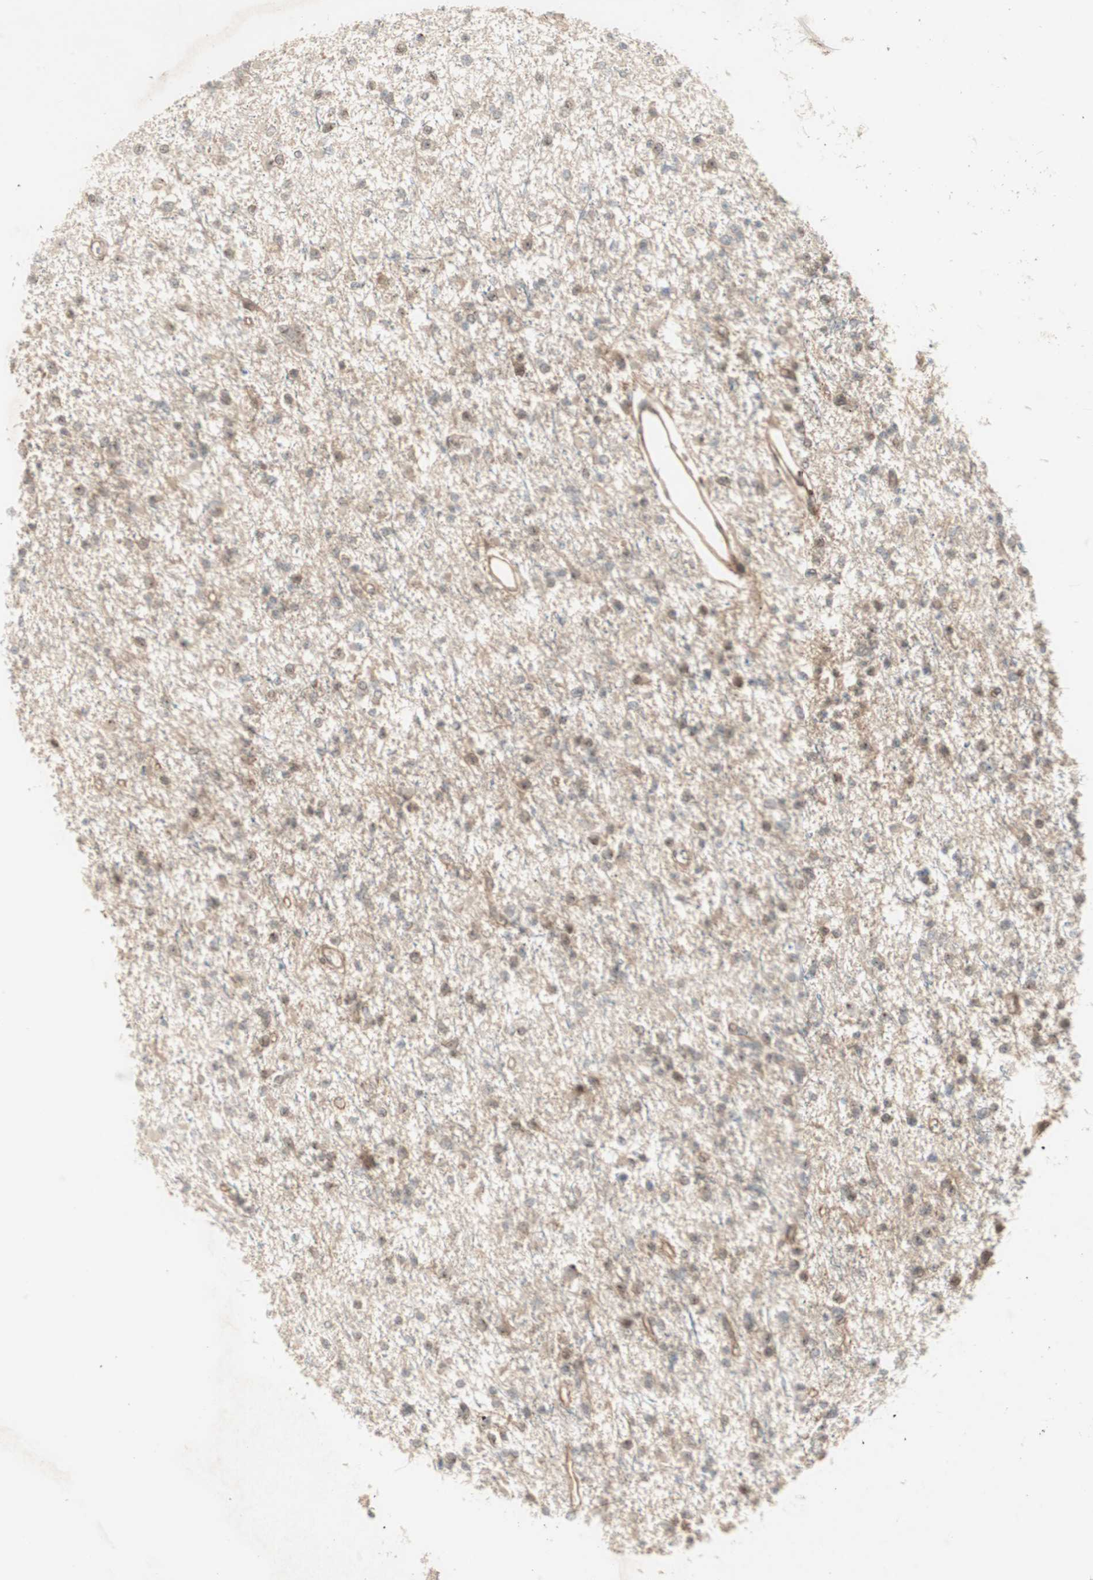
{"staining": {"intensity": "weak", "quantity": ">75%", "location": "cytoplasmic/membranous"}, "tissue": "glioma", "cell_type": "Tumor cells", "image_type": "cancer", "snomed": [{"axis": "morphology", "description": "Glioma, malignant, Low grade"}, {"axis": "topography", "description": "Brain"}], "caption": "This micrograph shows immunohistochemistry staining of human glioma, with low weak cytoplasmic/membranous staining in approximately >75% of tumor cells.", "gene": "PFDN1", "patient": {"sex": "female", "age": 22}}